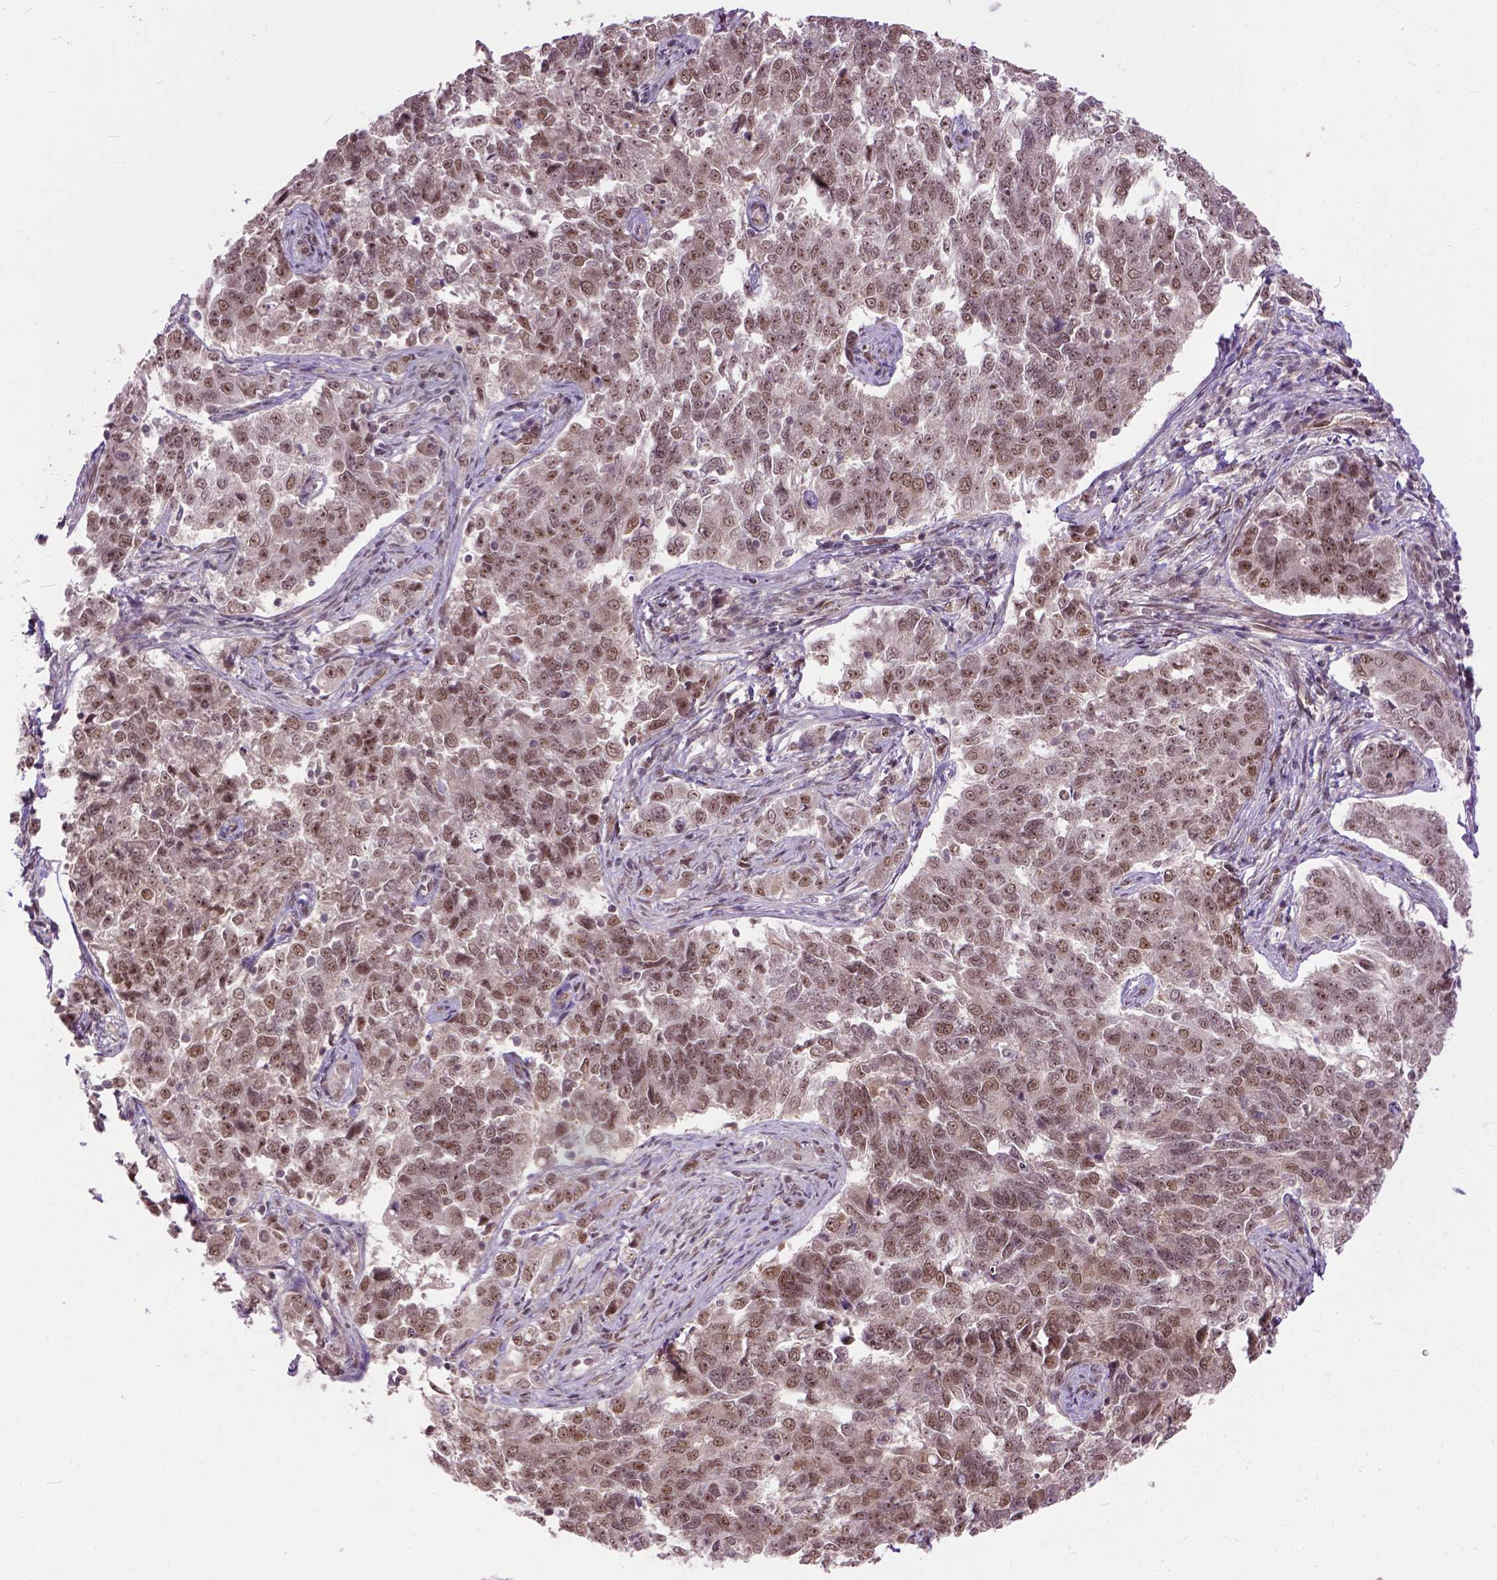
{"staining": {"intensity": "moderate", "quantity": ">75%", "location": "nuclear"}, "tissue": "endometrial cancer", "cell_type": "Tumor cells", "image_type": "cancer", "snomed": [{"axis": "morphology", "description": "Adenocarcinoma, NOS"}, {"axis": "topography", "description": "Endometrium"}], "caption": "Immunohistochemistry histopathology image of endometrial adenocarcinoma stained for a protein (brown), which displays medium levels of moderate nuclear positivity in approximately >75% of tumor cells.", "gene": "ZNF630", "patient": {"sex": "female", "age": 43}}